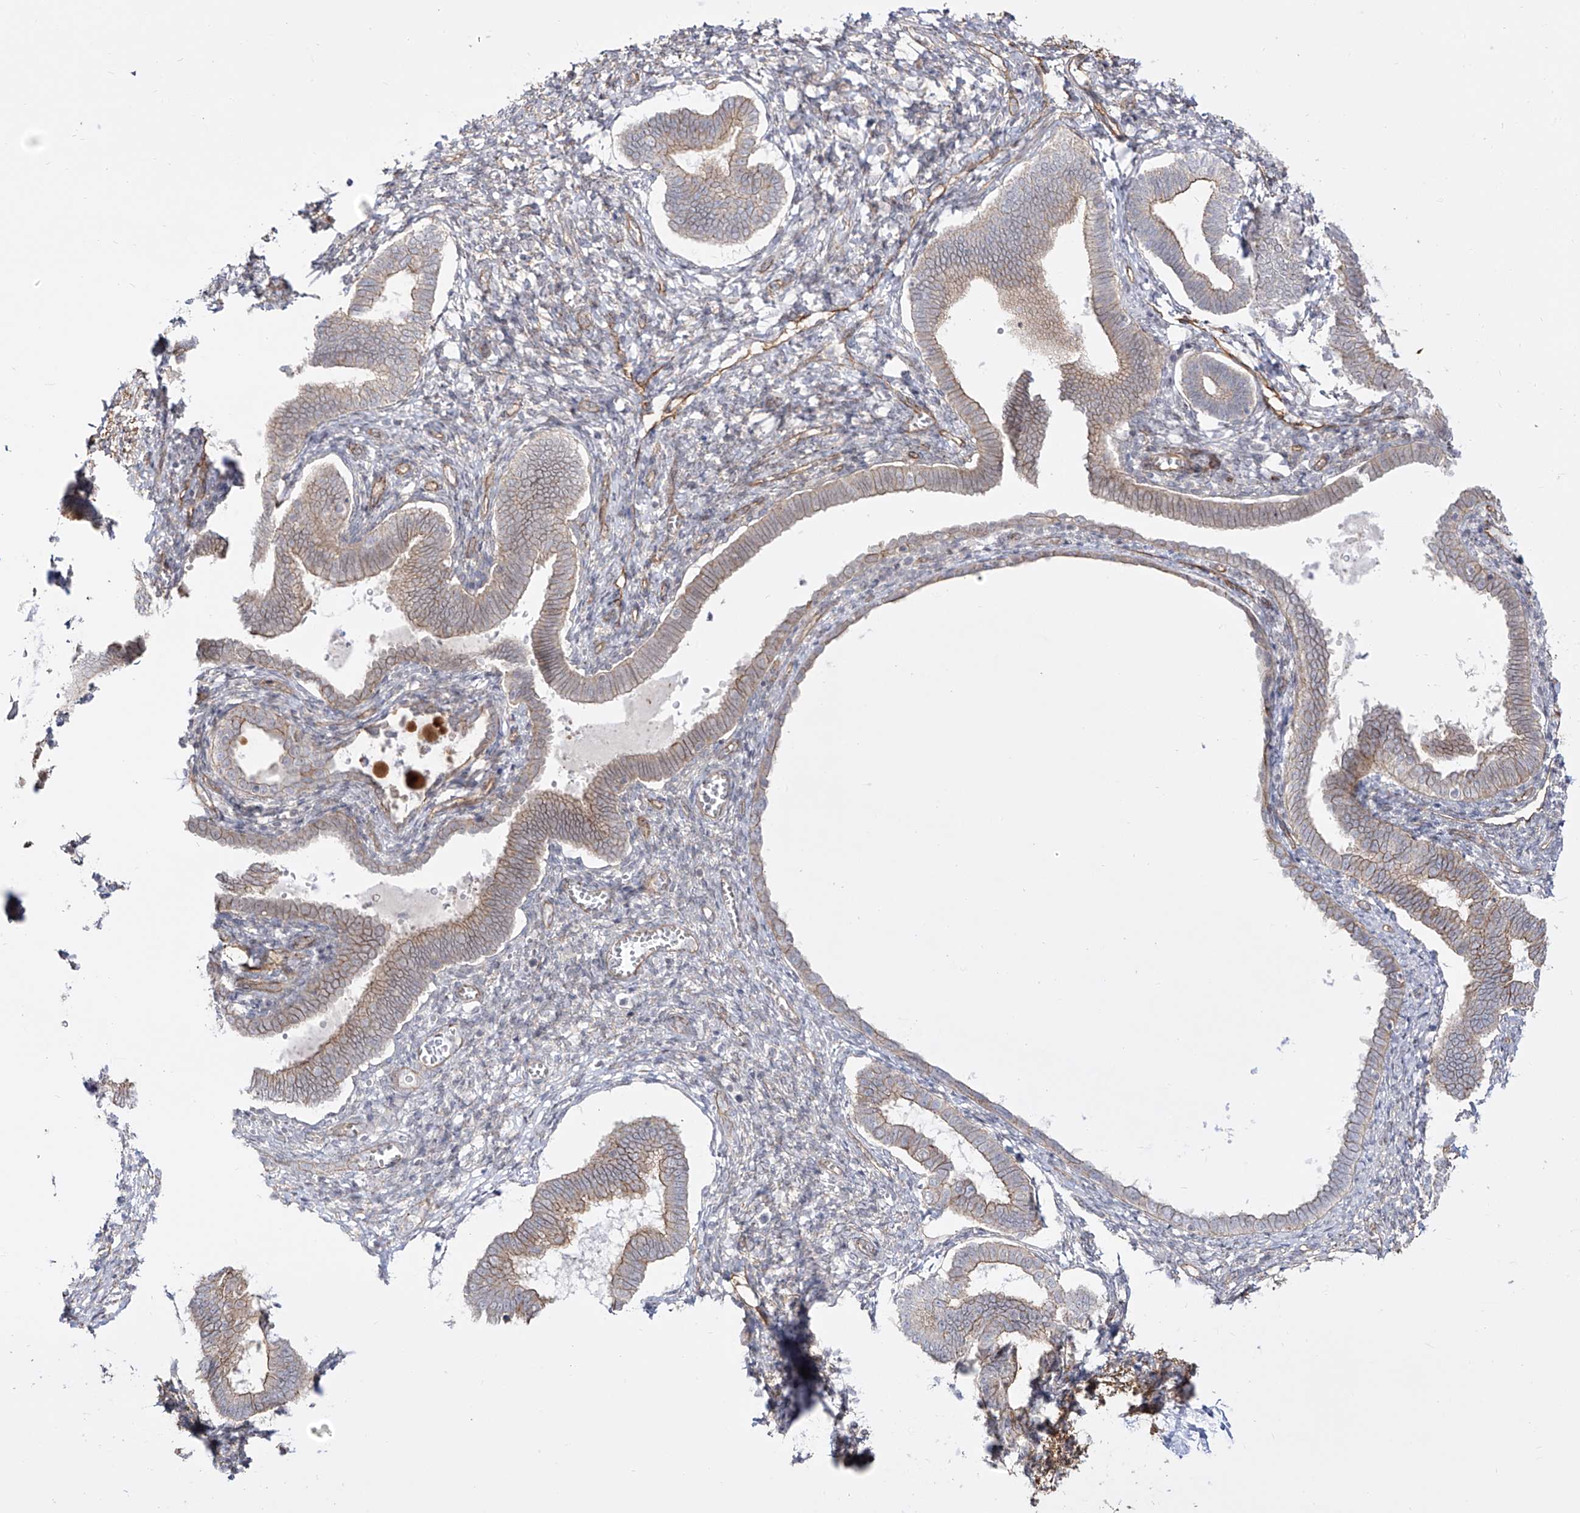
{"staining": {"intensity": "negative", "quantity": "none", "location": "none"}, "tissue": "endometrium", "cell_type": "Cells in endometrial stroma", "image_type": "normal", "snomed": [{"axis": "morphology", "description": "Normal tissue, NOS"}, {"axis": "topography", "description": "Endometrium"}], "caption": "This micrograph is of normal endometrium stained with immunohistochemistry (IHC) to label a protein in brown with the nuclei are counter-stained blue. There is no staining in cells in endometrial stroma.", "gene": "ZNF180", "patient": {"sex": "female", "age": 77}}